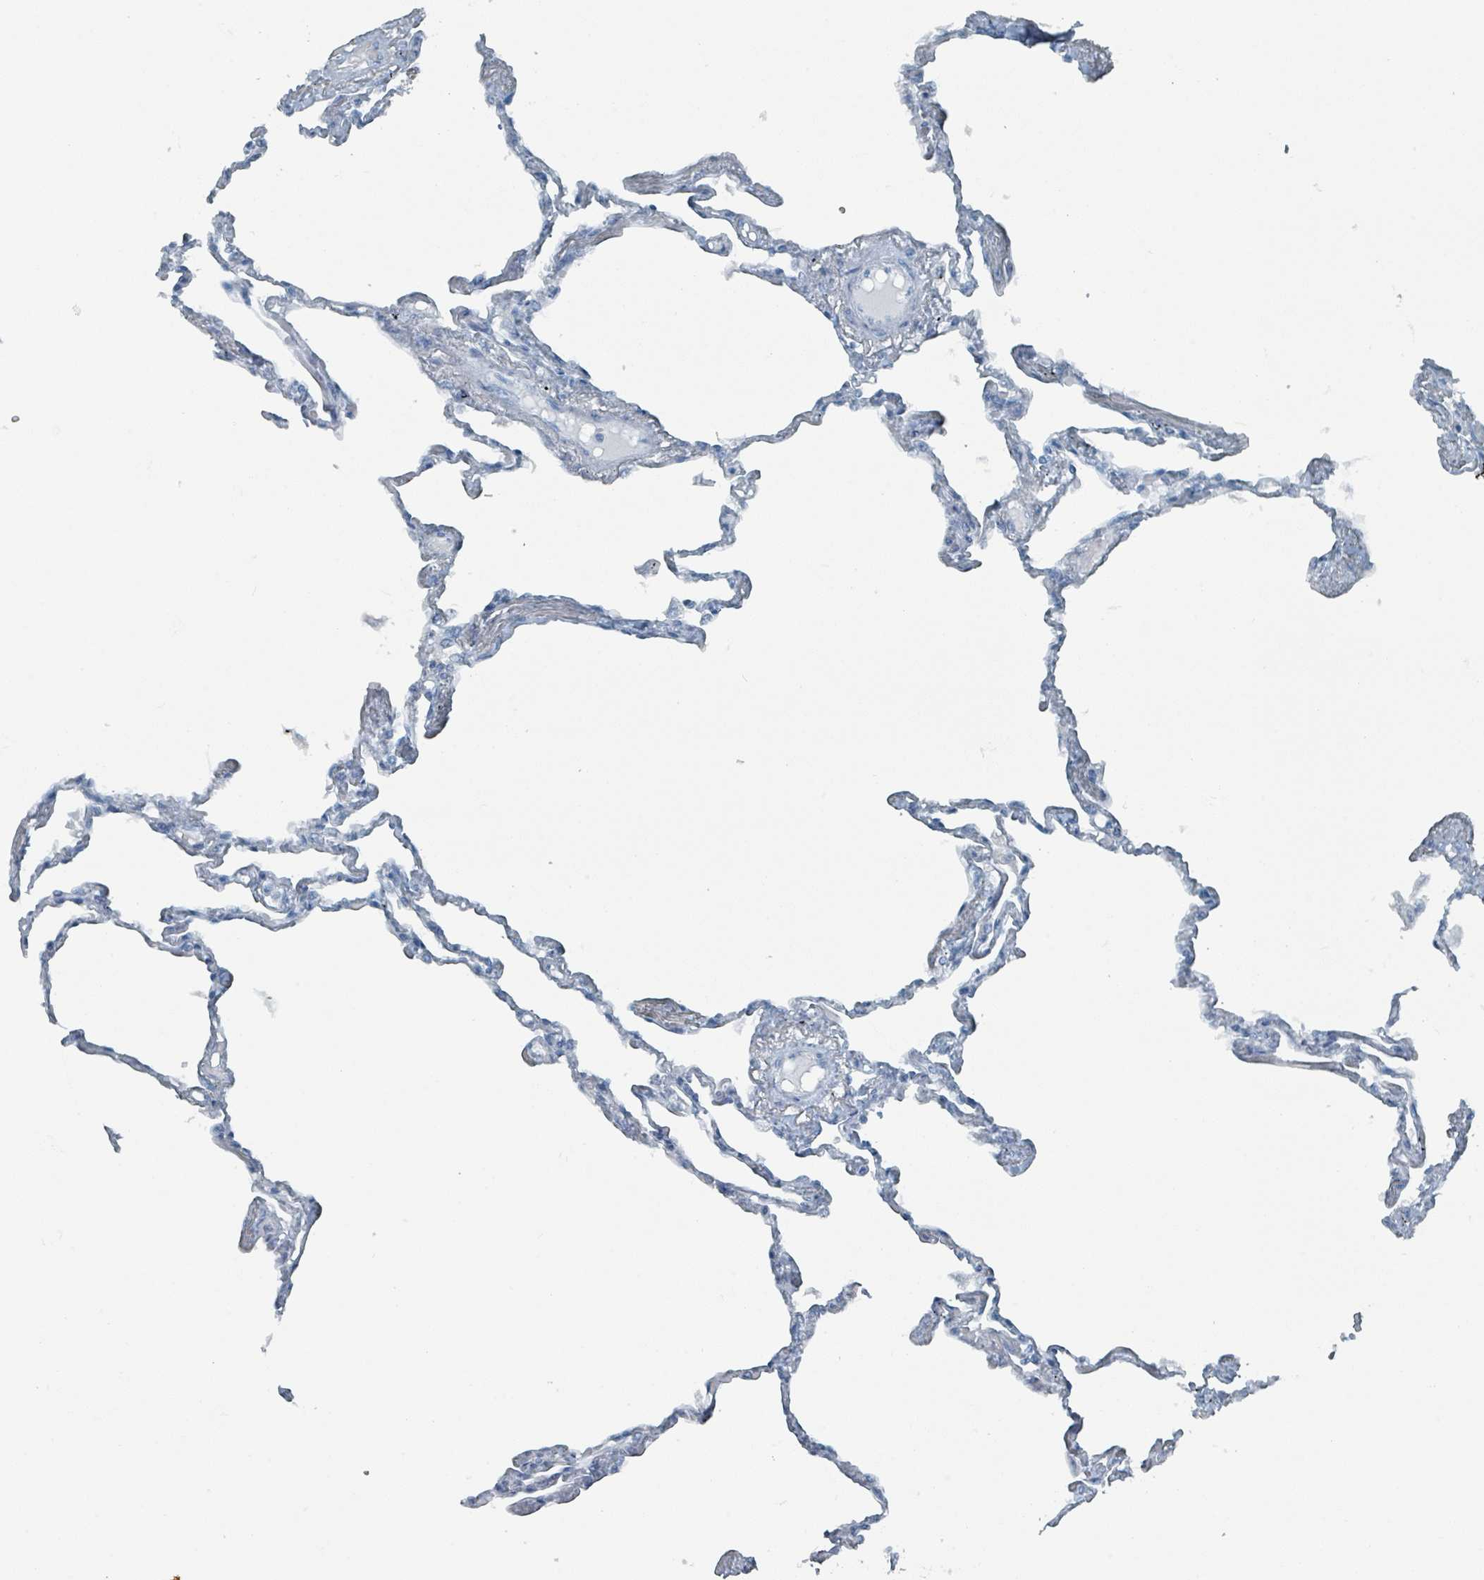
{"staining": {"intensity": "negative", "quantity": "none", "location": "none"}, "tissue": "lung", "cell_type": "Alveolar cells", "image_type": "normal", "snomed": [{"axis": "morphology", "description": "Normal tissue, NOS"}, {"axis": "topography", "description": "Lung"}], "caption": "Immunohistochemistry photomicrograph of benign lung: lung stained with DAB (3,3'-diaminobenzidine) reveals no significant protein expression in alveolar cells.", "gene": "GAMT", "patient": {"sex": "female", "age": 67}}